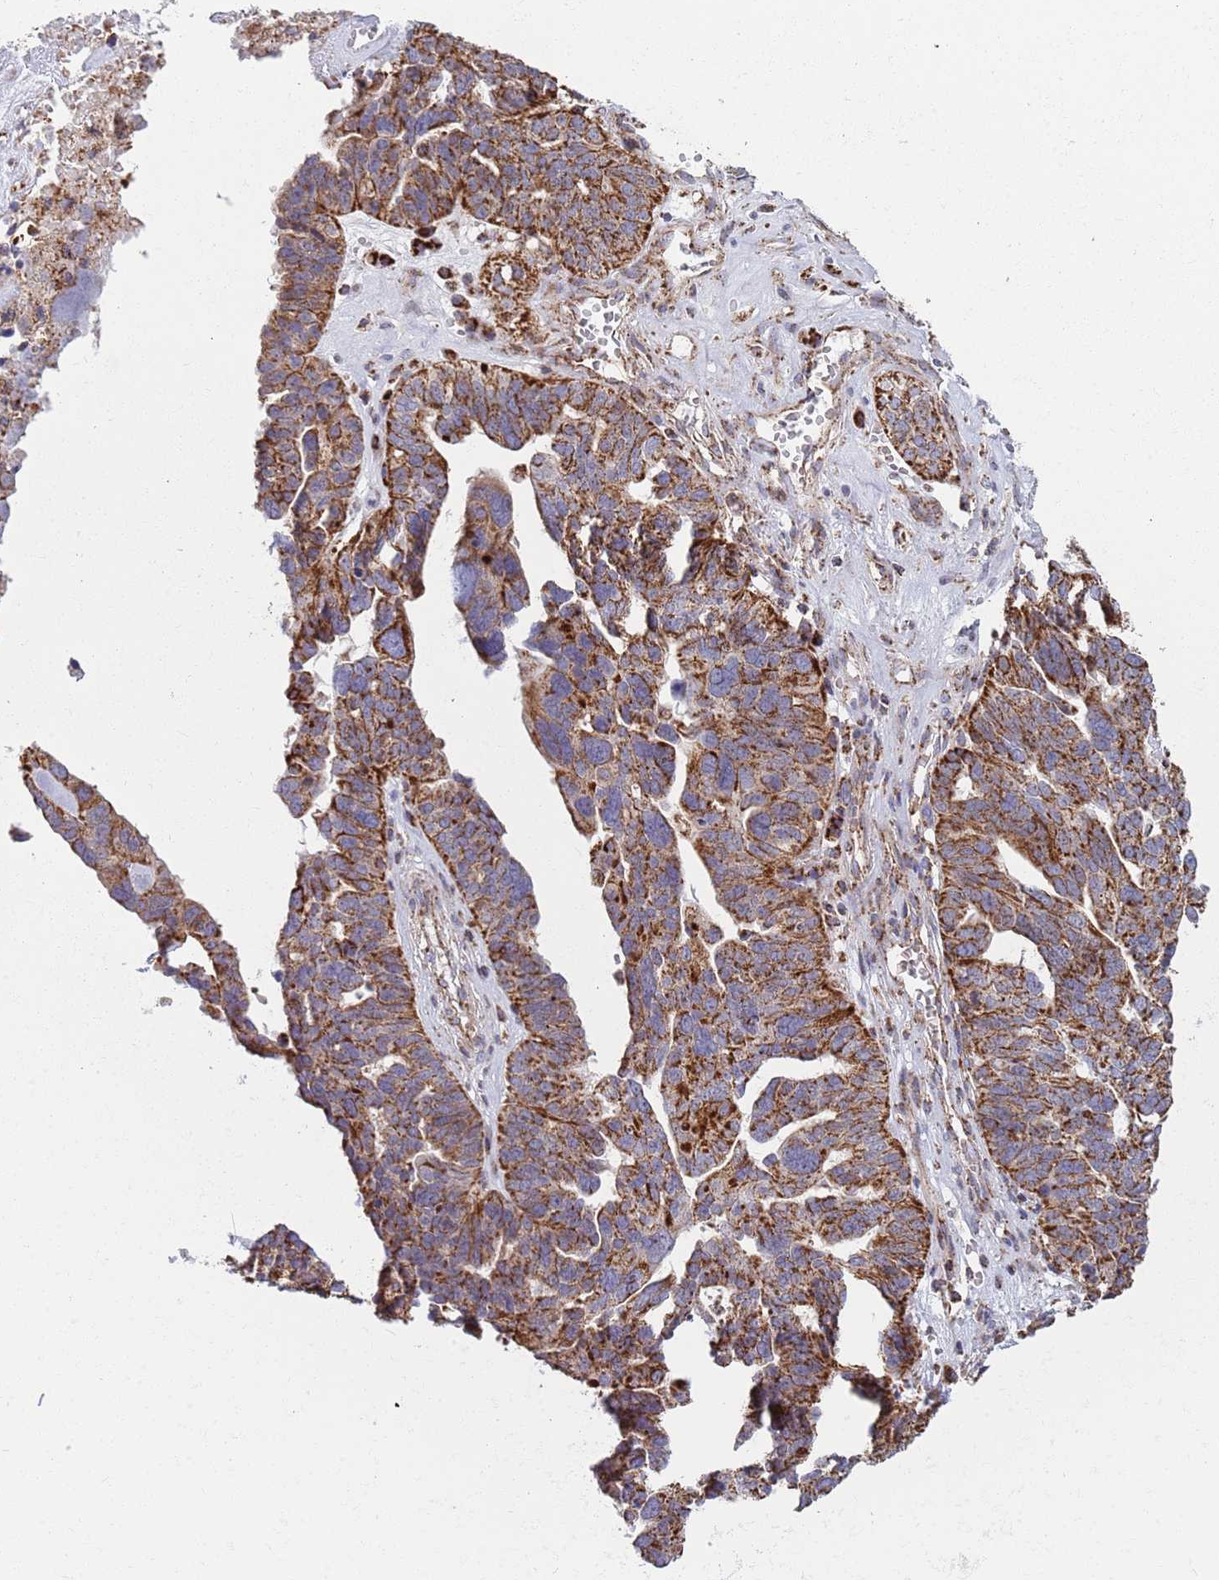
{"staining": {"intensity": "strong", "quantity": ">75%", "location": "cytoplasmic/membranous"}, "tissue": "ovarian cancer", "cell_type": "Tumor cells", "image_type": "cancer", "snomed": [{"axis": "morphology", "description": "Cystadenocarcinoma, serous, NOS"}, {"axis": "topography", "description": "Ovary"}], "caption": "Protein expression by IHC displays strong cytoplasmic/membranous positivity in about >75% of tumor cells in ovarian cancer (serous cystadenocarcinoma).", "gene": "ATP5PD", "patient": {"sex": "female", "age": 59}}